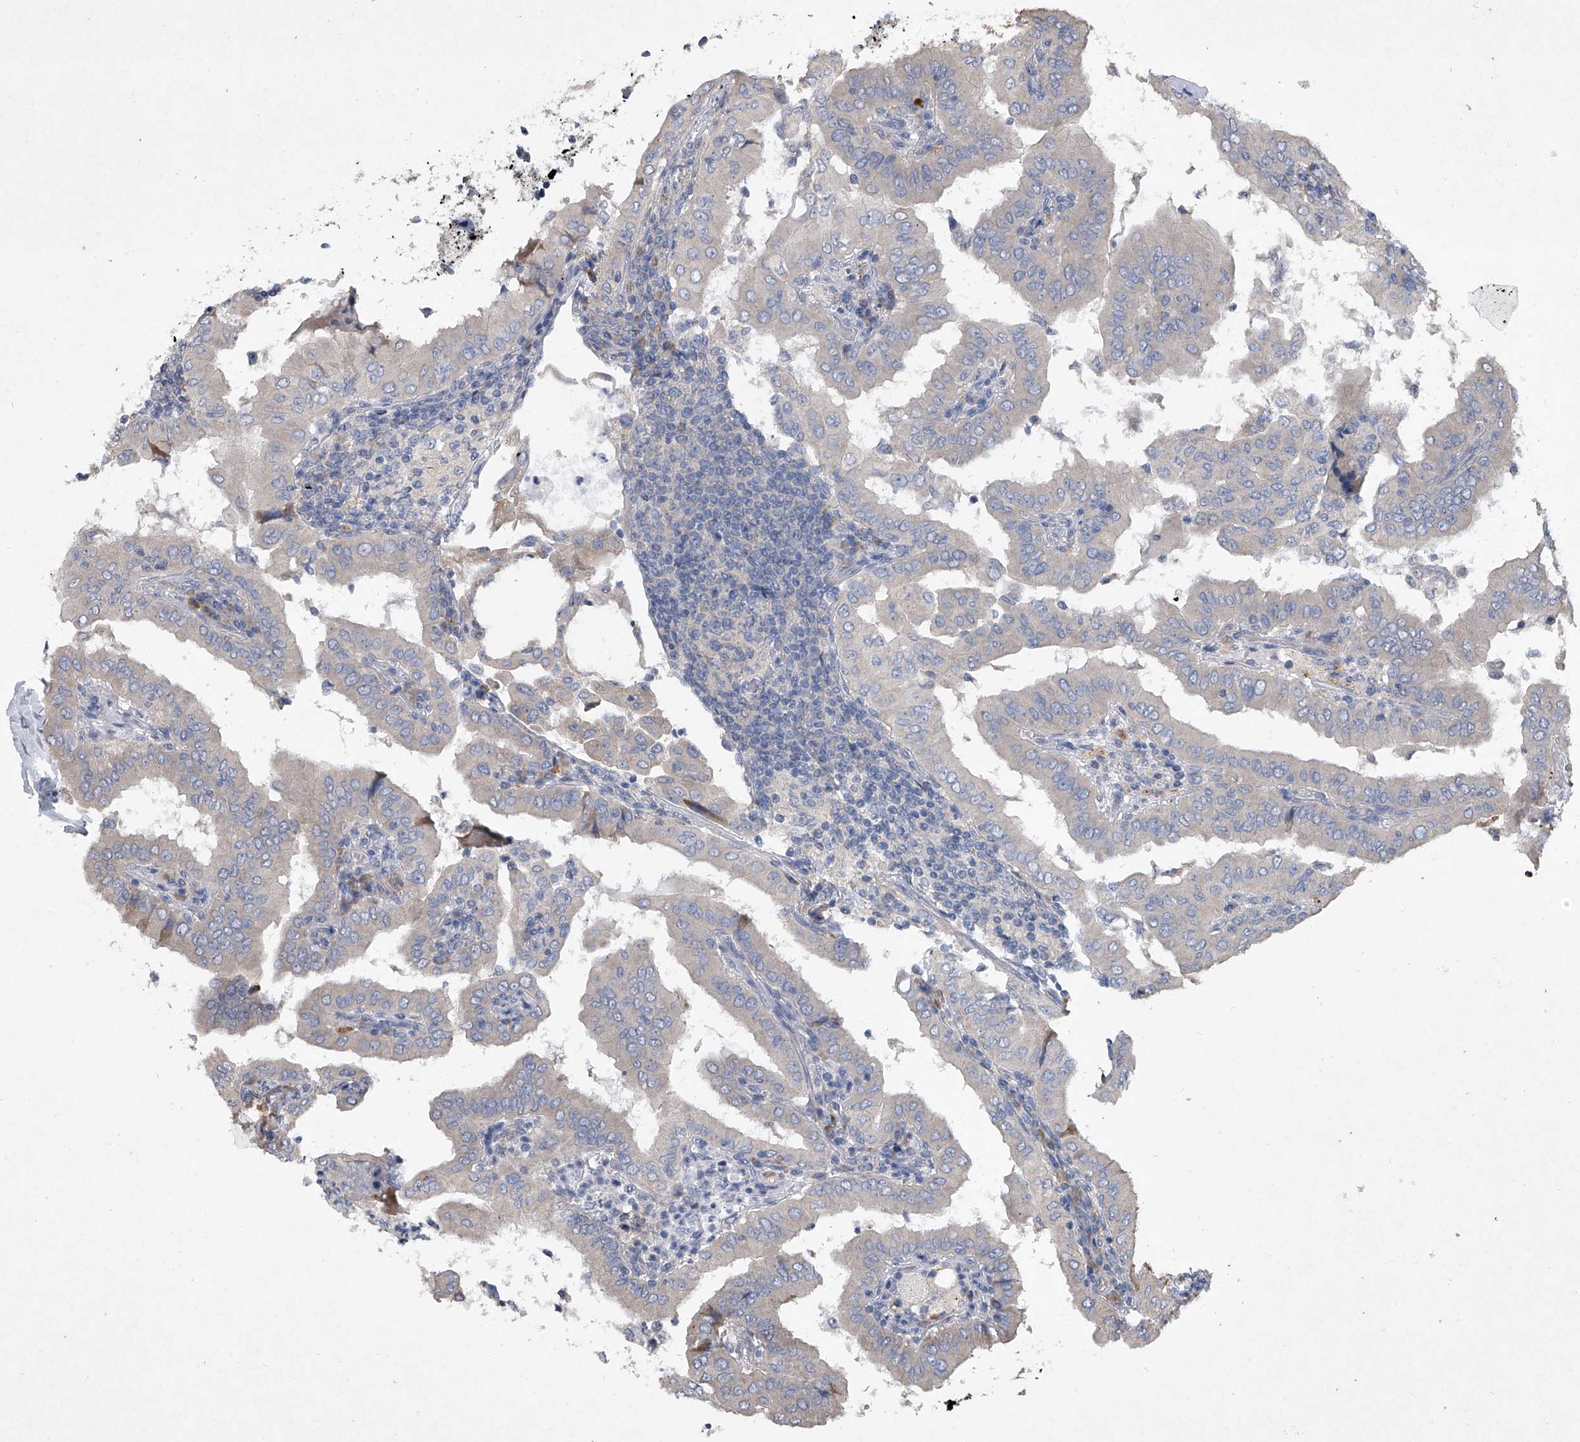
{"staining": {"intensity": "negative", "quantity": "none", "location": "none"}, "tissue": "thyroid cancer", "cell_type": "Tumor cells", "image_type": "cancer", "snomed": [{"axis": "morphology", "description": "Papillary adenocarcinoma, NOS"}, {"axis": "topography", "description": "Thyroid gland"}], "caption": "The micrograph reveals no significant positivity in tumor cells of thyroid papillary adenocarcinoma.", "gene": "DOCK9", "patient": {"sex": "male", "age": 33}}